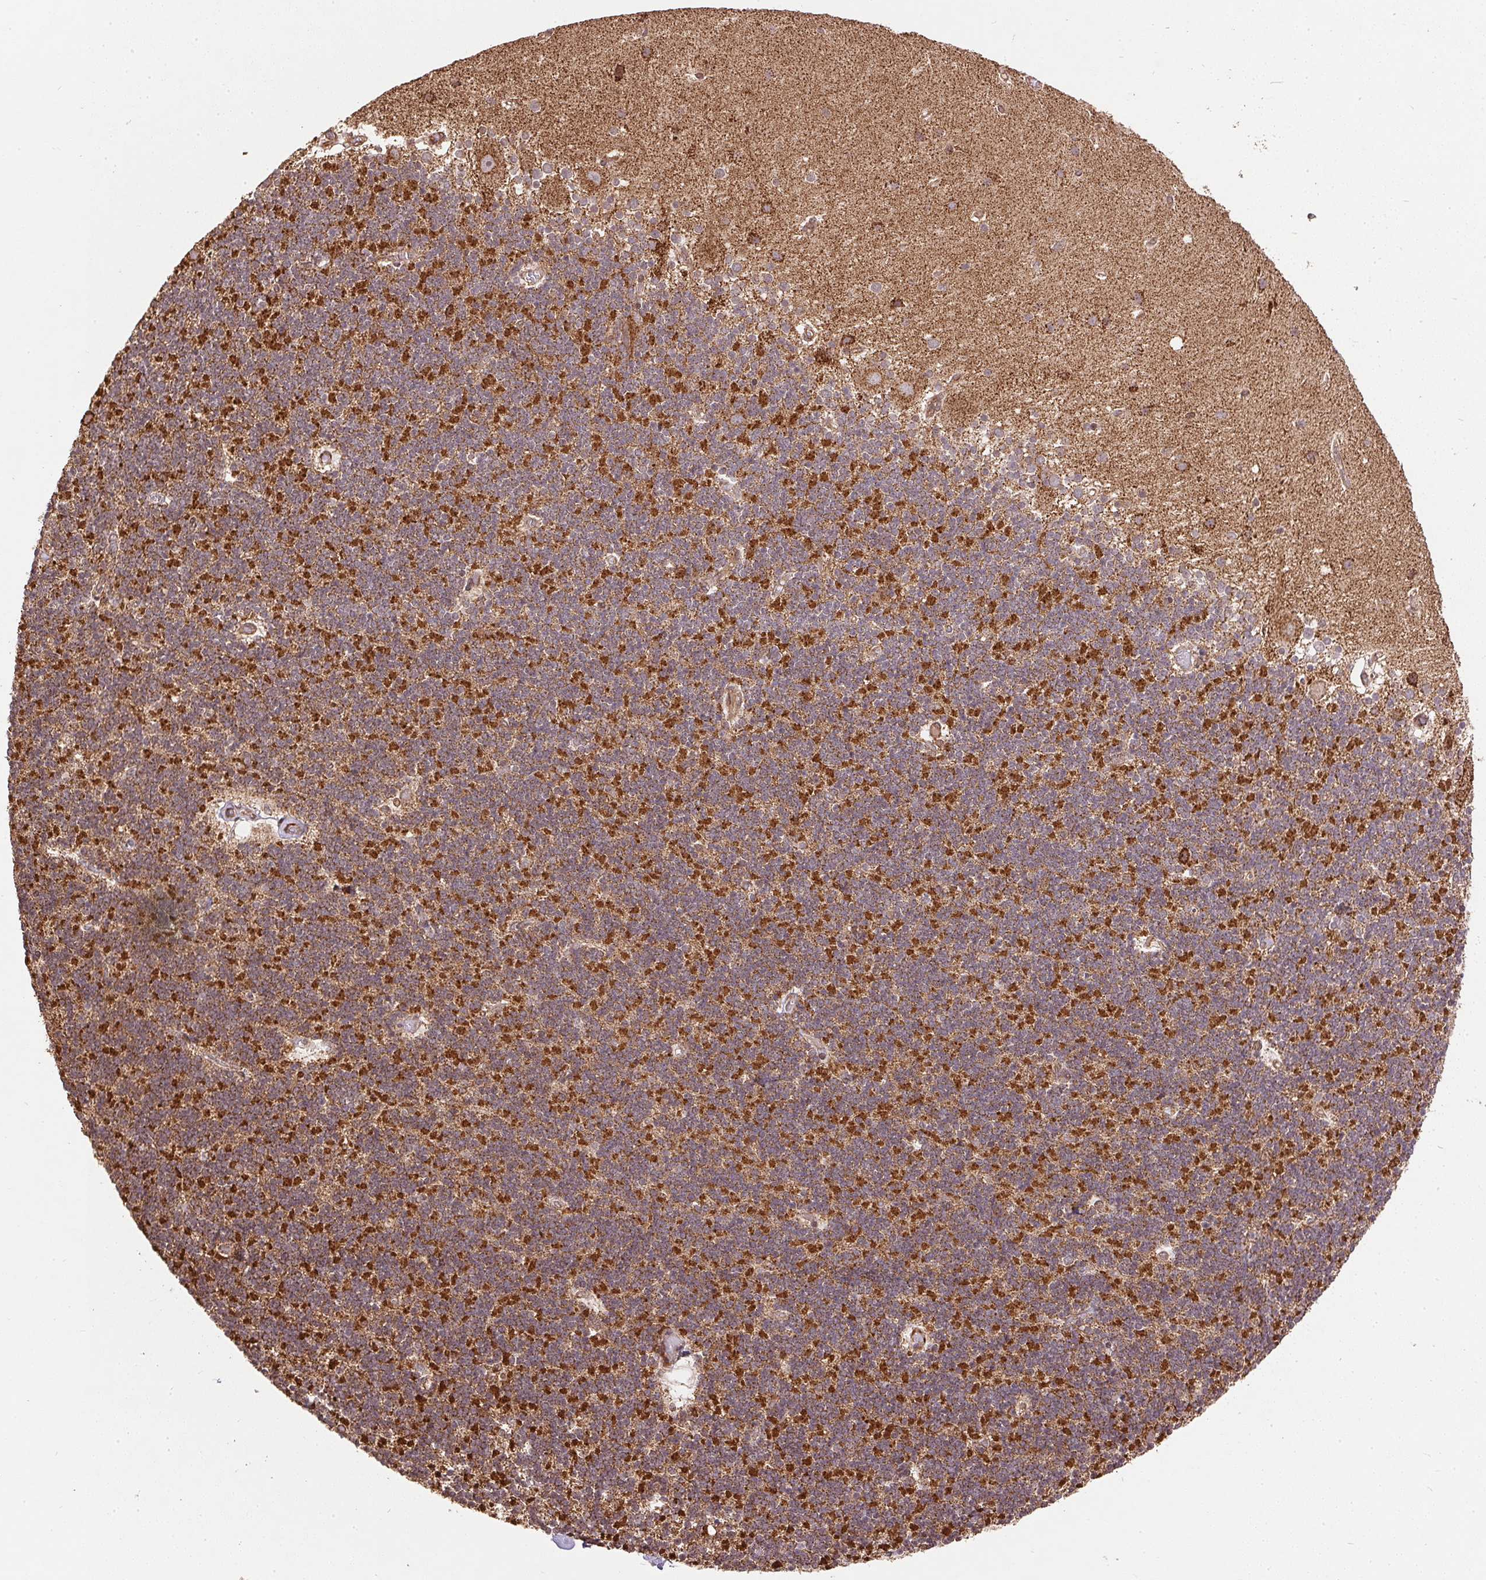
{"staining": {"intensity": "weak", "quantity": "25%-75%", "location": "cytoplasmic/membranous"}, "tissue": "cerebellum", "cell_type": "Cells in granular layer", "image_type": "normal", "snomed": [{"axis": "morphology", "description": "Normal tissue, NOS"}, {"axis": "topography", "description": "Cerebellum"}], "caption": "IHC micrograph of benign cerebellum stained for a protein (brown), which displays low levels of weak cytoplasmic/membranous positivity in approximately 25%-75% of cells in granular layer.", "gene": "SPRED2", "patient": {"sex": "male", "age": 70}}